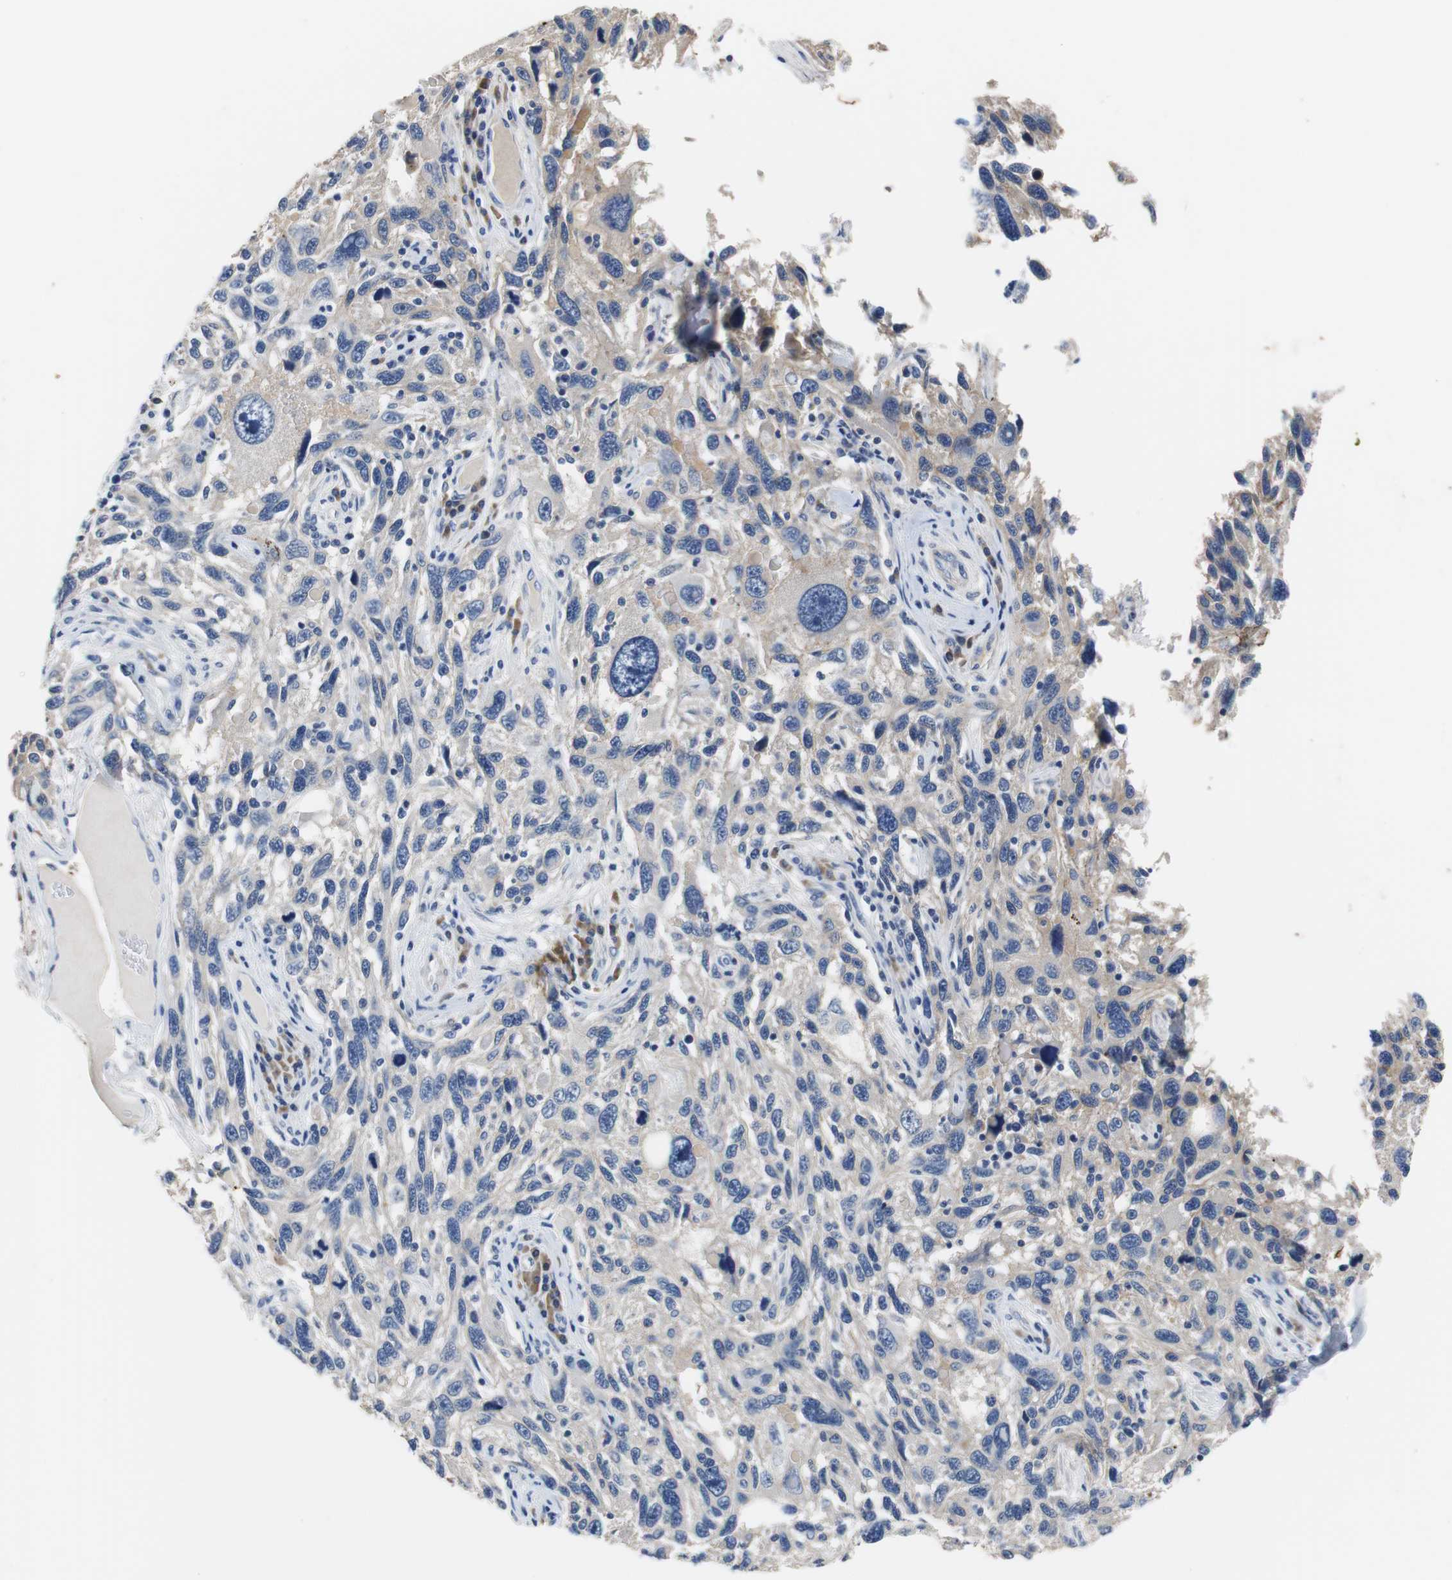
{"staining": {"intensity": "weak", "quantity": "<25%", "location": "cytoplasmic/membranous"}, "tissue": "melanoma", "cell_type": "Tumor cells", "image_type": "cancer", "snomed": [{"axis": "morphology", "description": "Malignant melanoma, NOS"}, {"axis": "topography", "description": "Skin"}], "caption": "IHC photomicrograph of neoplastic tissue: malignant melanoma stained with DAB reveals no significant protein staining in tumor cells.", "gene": "PCK1", "patient": {"sex": "male", "age": 53}}